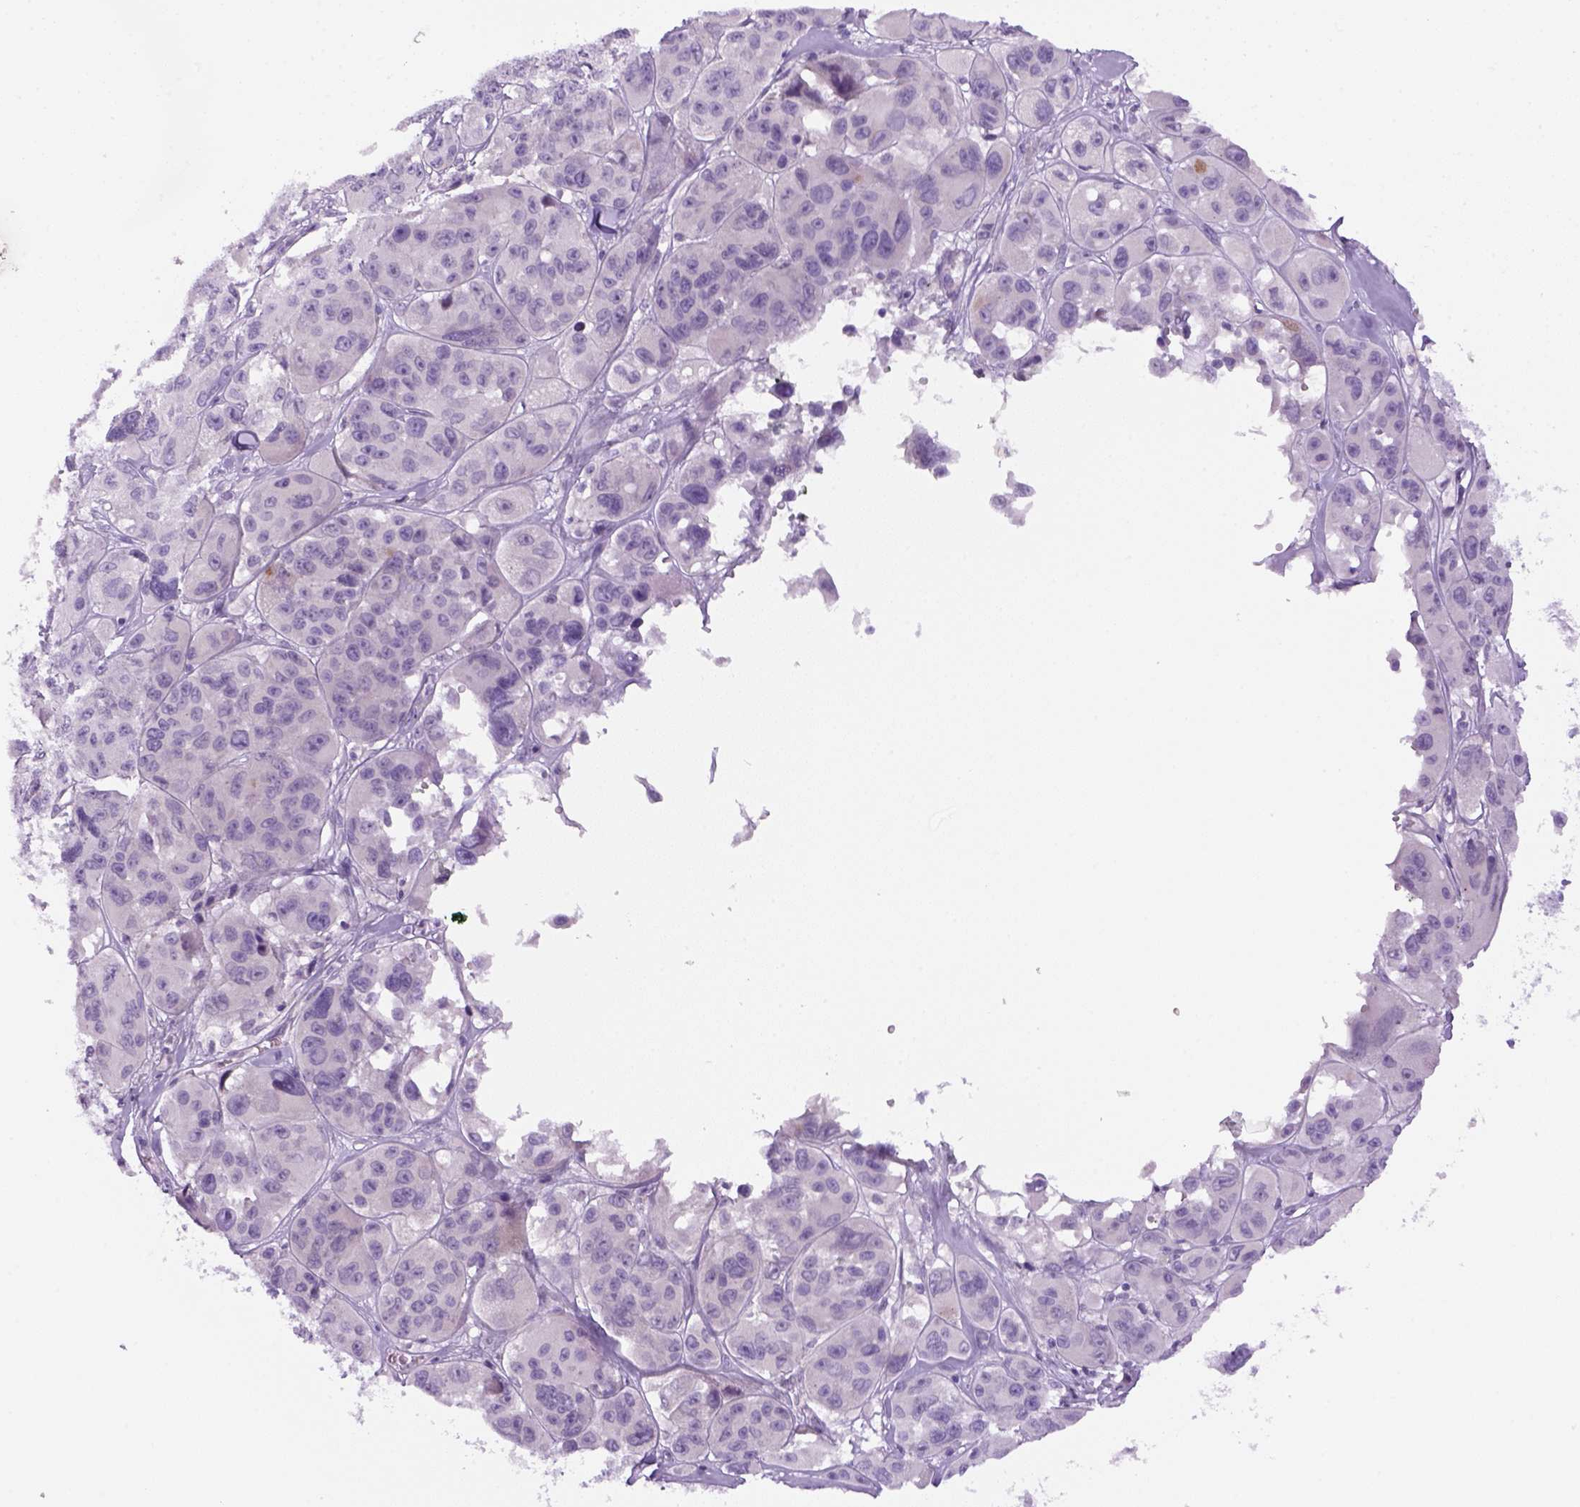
{"staining": {"intensity": "negative", "quantity": "none", "location": "none"}, "tissue": "melanoma", "cell_type": "Tumor cells", "image_type": "cancer", "snomed": [{"axis": "morphology", "description": "Malignant melanoma, NOS"}, {"axis": "topography", "description": "Skin"}], "caption": "Photomicrograph shows no protein expression in tumor cells of malignant melanoma tissue.", "gene": "DNAH11", "patient": {"sex": "female", "age": 66}}